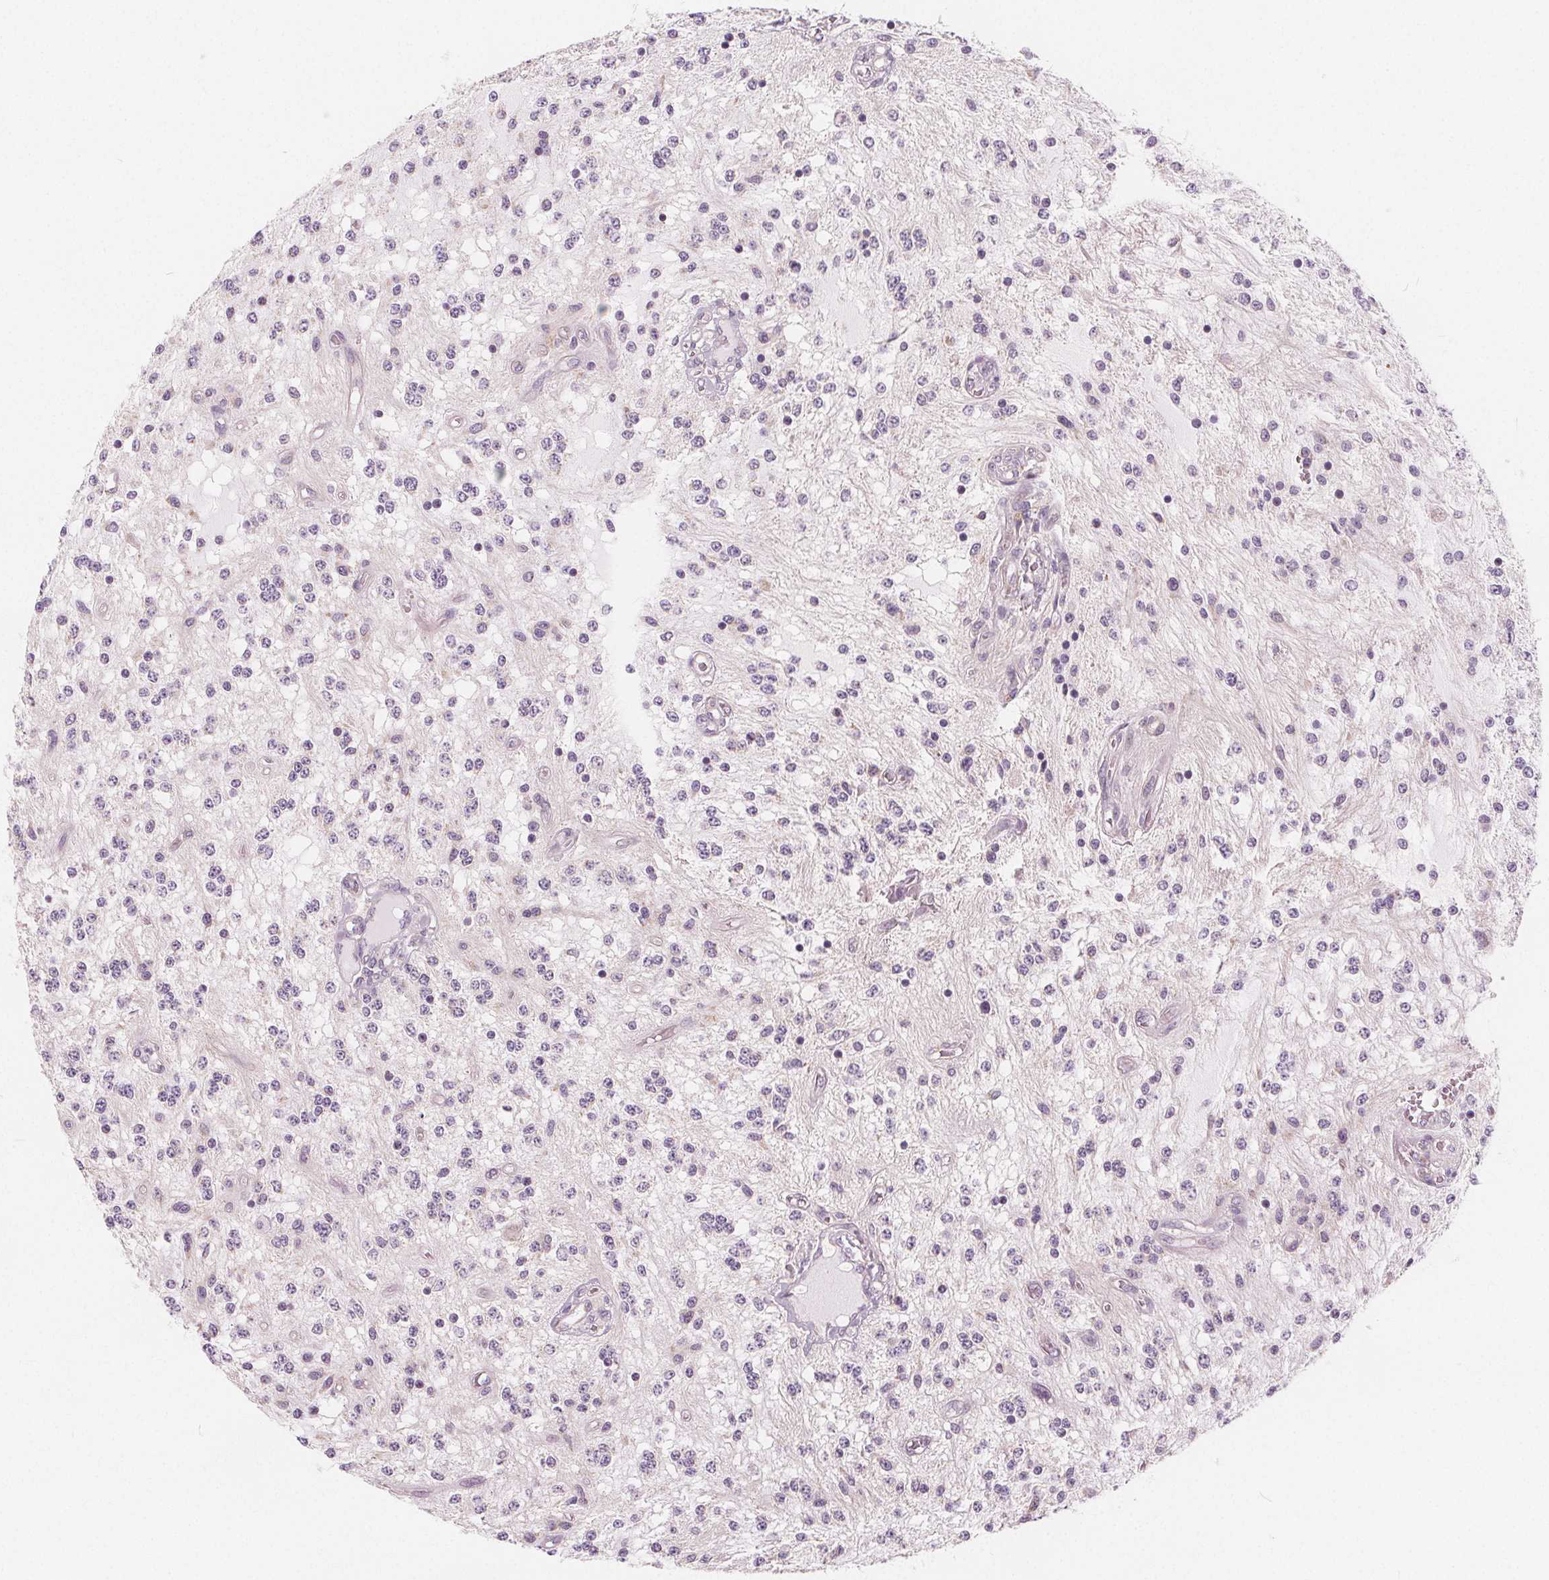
{"staining": {"intensity": "negative", "quantity": "none", "location": "none"}, "tissue": "glioma", "cell_type": "Tumor cells", "image_type": "cancer", "snomed": [{"axis": "morphology", "description": "Glioma, malignant, Low grade"}, {"axis": "topography", "description": "Cerebellum"}], "caption": "Immunohistochemical staining of glioma exhibits no significant staining in tumor cells. (DAB (3,3'-diaminobenzidine) immunohistochemistry (IHC) visualized using brightfield microscopy, high magnification).", "gene": "NUP210L", "patient": {"sex": "female", "age": 14}}